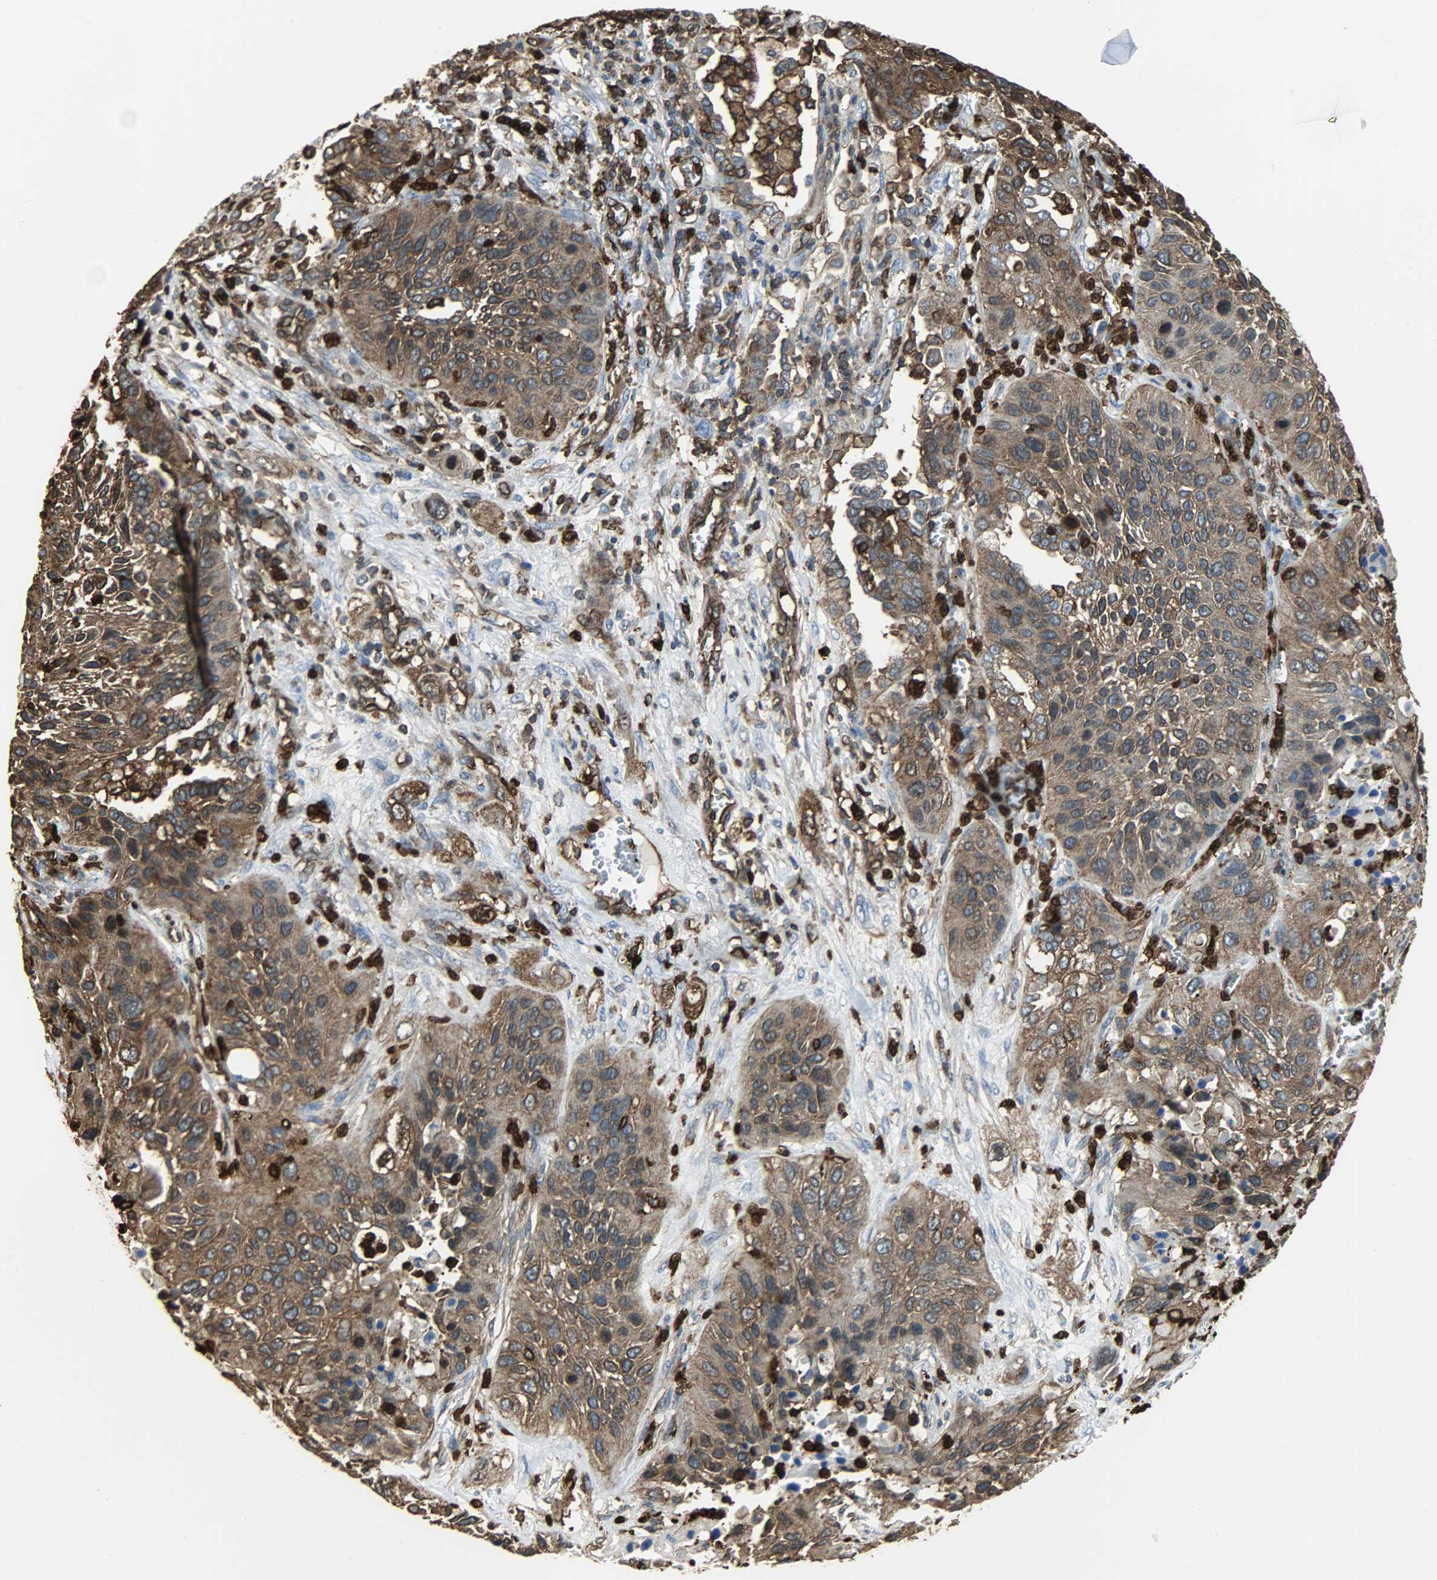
{"staining": {"intensity": "strong", "quantity": ">75%", "location": "cytoplasmic/membranous"}, "tissue": "lung cancer", "cell_type": "Tumor cells", "image_type": "cancer", "snomed": [{"axis": "morphology", "description": "Squamous cell carcinoma, NOS"}, {"axis": "topography", "description": "Lung"}], "caption": "Immunohistochemical staining of lung cancer (squamous cell carcinoma) reveals high levels of strong cytoplasmic/membranous positivity in about >75% of tumor cells.", "gene": "VASP", "patient": {"sex": "female", "age": 76}}